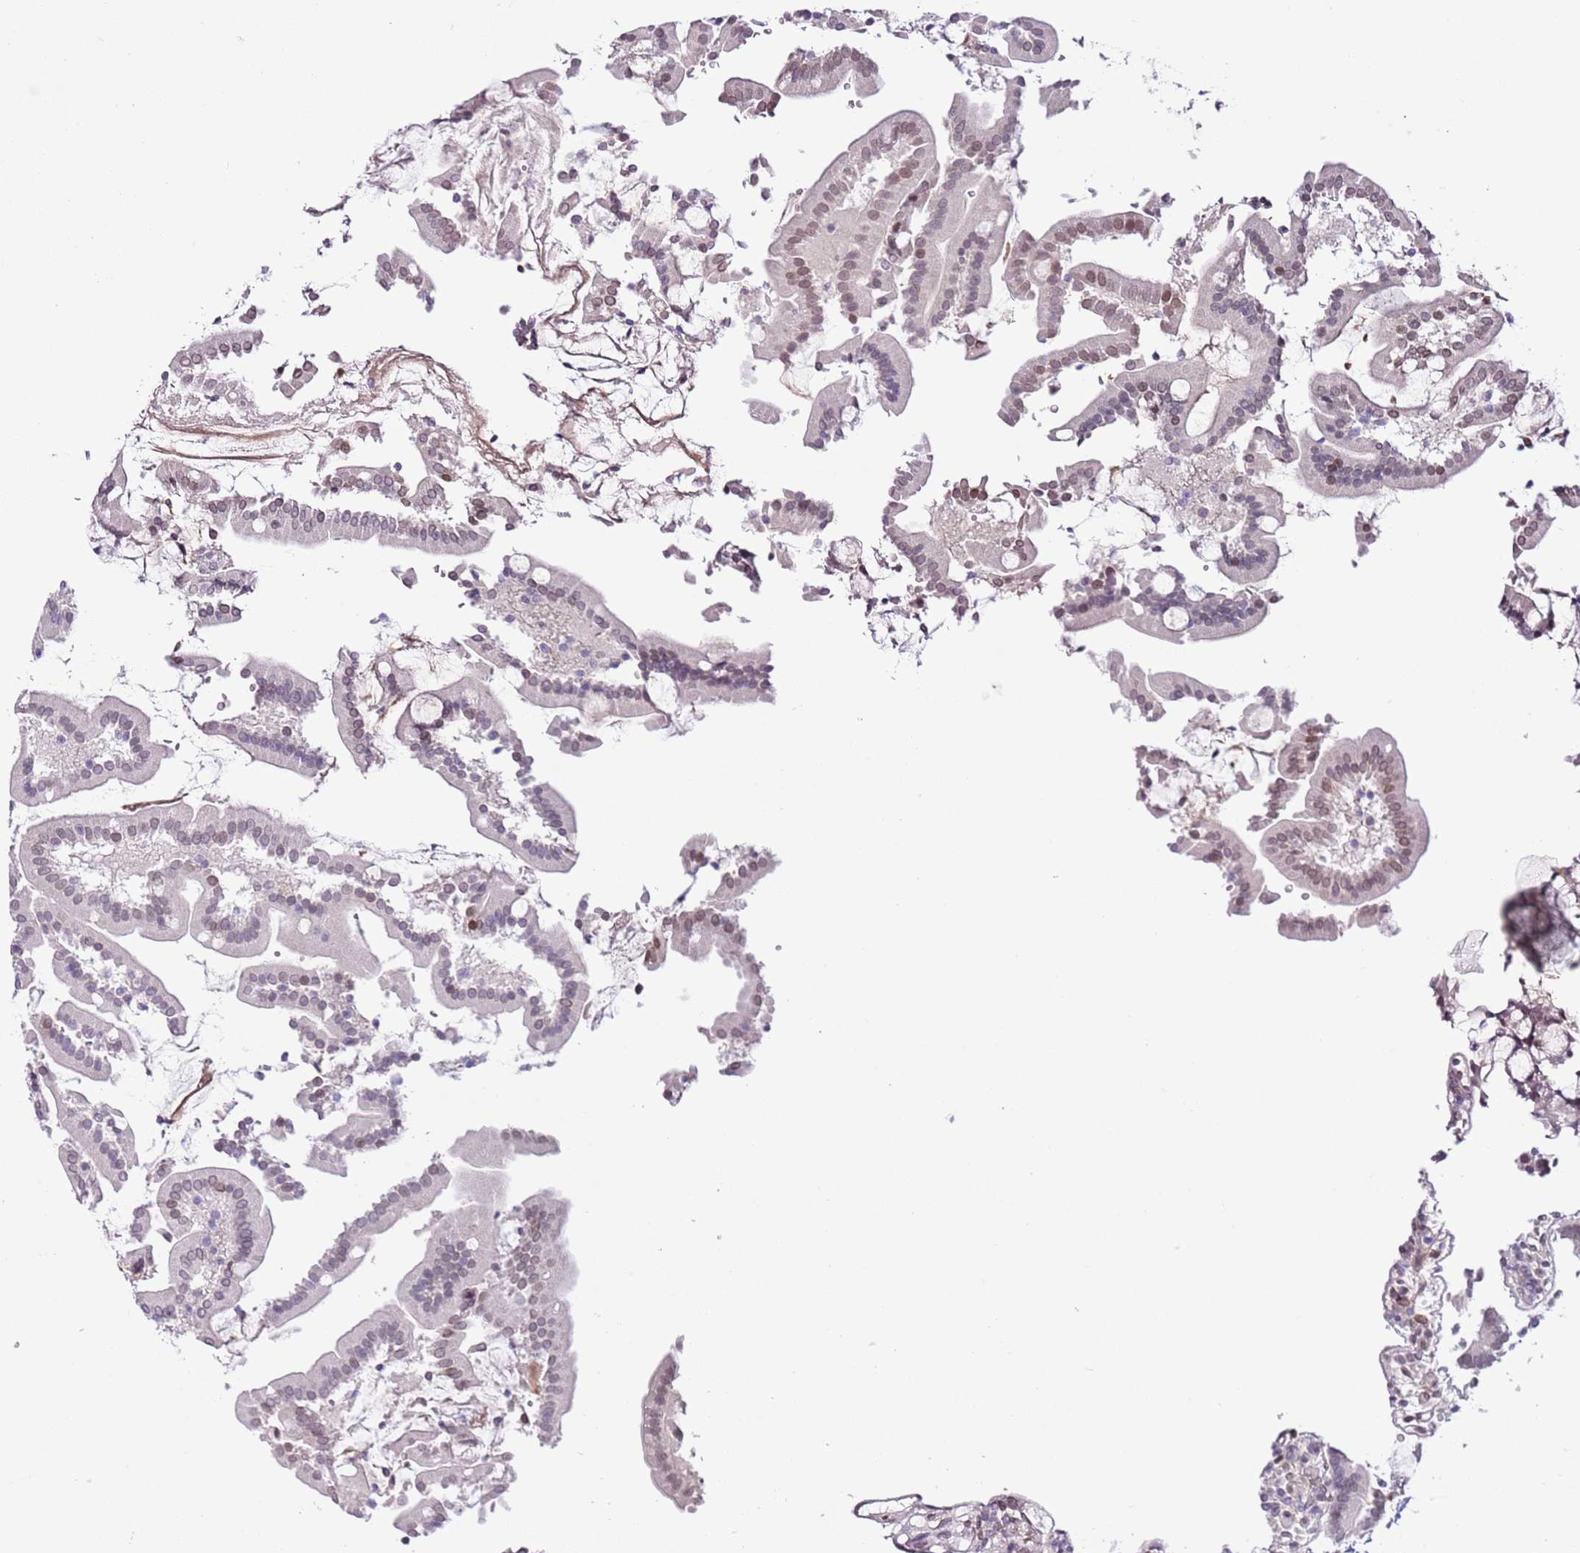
{"staining": {"intensity": "moderate", "quantity": "25%-75%", "location": "nuclear"}, "tissue": "duodenum", "cell_type": "Glandular cells", "image_type": "normal", "snomed": [{"axis": "morphology", "description": "Normal tissue, NOS"}, {"axis": "topography", "description": "Duodenum"}], "caption": "The image shows a brown stain indicating the presence of a protein in the nuclear of glandular cells in duodenum.", "gene": "ZGLP1", "patient": {"sex": "male", "age": 55}}